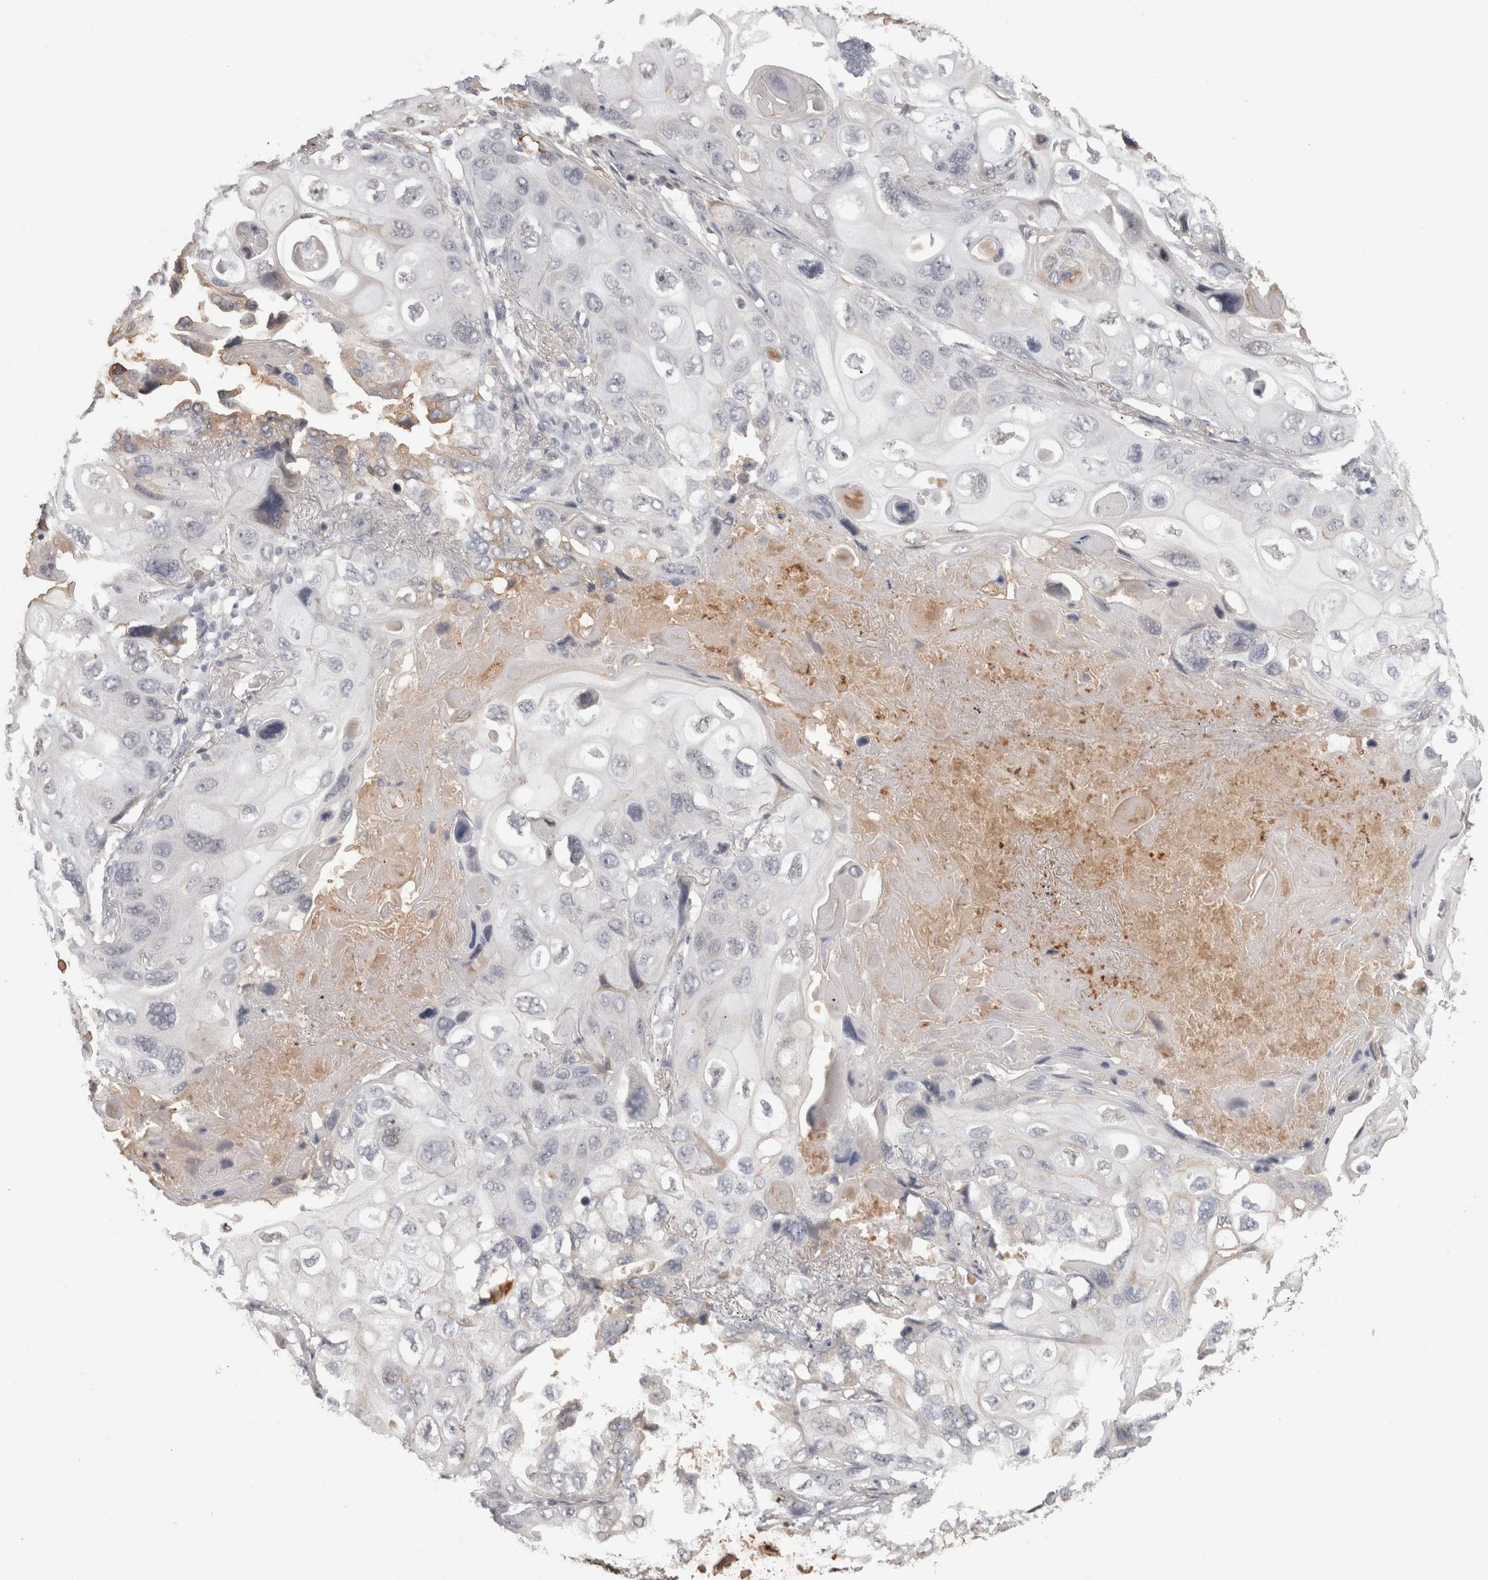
{"staining": {"intensity": "negative", "quantity": "none", "location": "none"}, "tissue": "lung cancer", "cell_type": "Tumor cells", "image_type": "cancer", "snomed": [{"axis": "morphology", "description": "Squamous cell carcinoma, NOS"}, {"axis": "topography", "description": "Lung"}], "caption": "Image shows no significant protein staining in tumor cells of lung cancer.", "gene": "SAA4", "patient": {"sex": "female", "age": 73}}